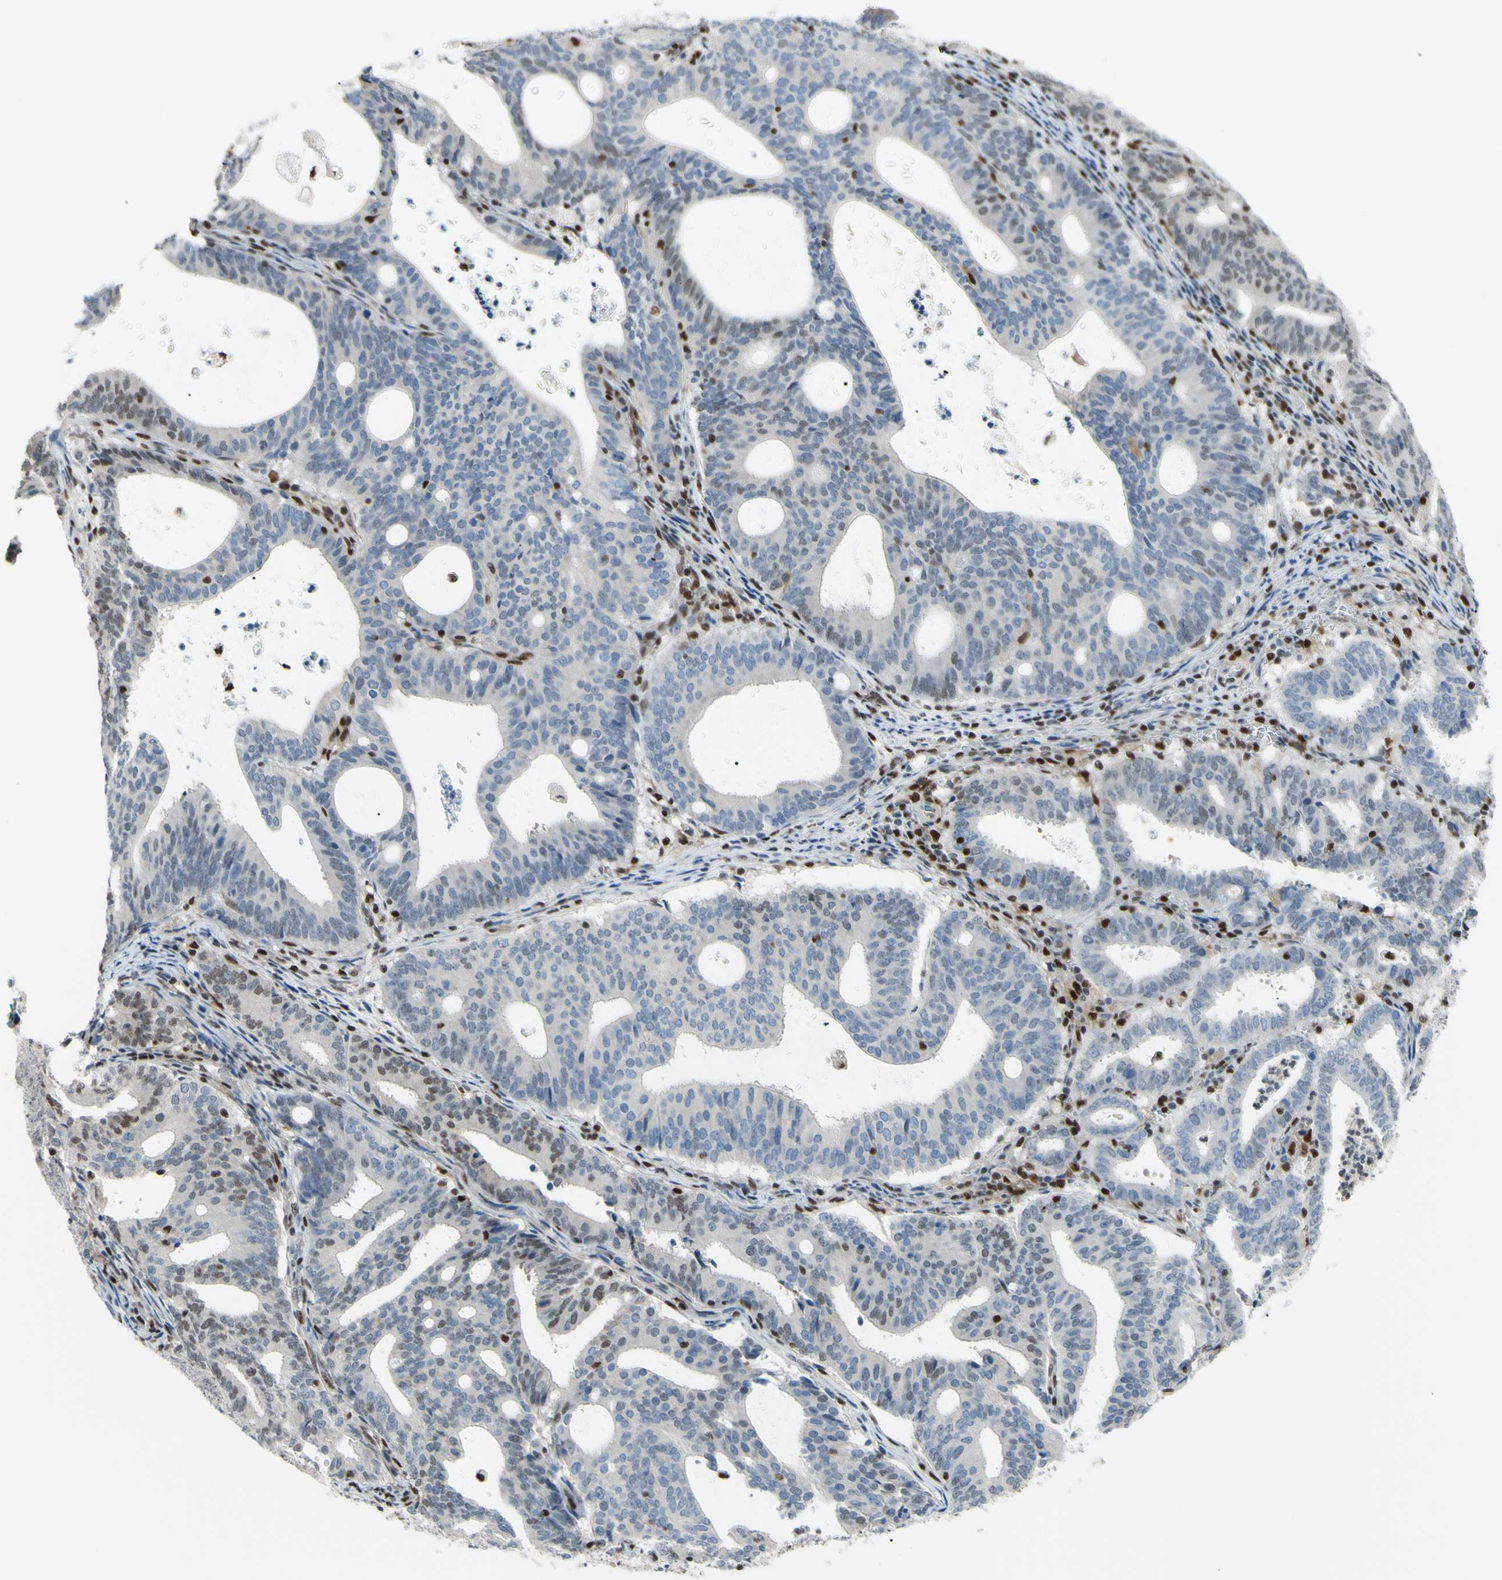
{"staining": {"intensity": "moderate", "quantity": "<25%", "location": "nuclear"}, "tissue": "endometrial cancer", "cell_type": "Tumor cells", "image_type": "cancer", "snomed": [{"axis": "morphology", "description": "Adenocarcinoma, NOS"}, {"axis": "topography", "description": "Uterus"}], "caption": "This is a photomicrograph of IHC staining of adenocarcinoma (endometrial), which shows moderate staining in the nuclear of tumor cells.", "gene": "FKBP5", "patient": {"sex": "female", "age": 83}}